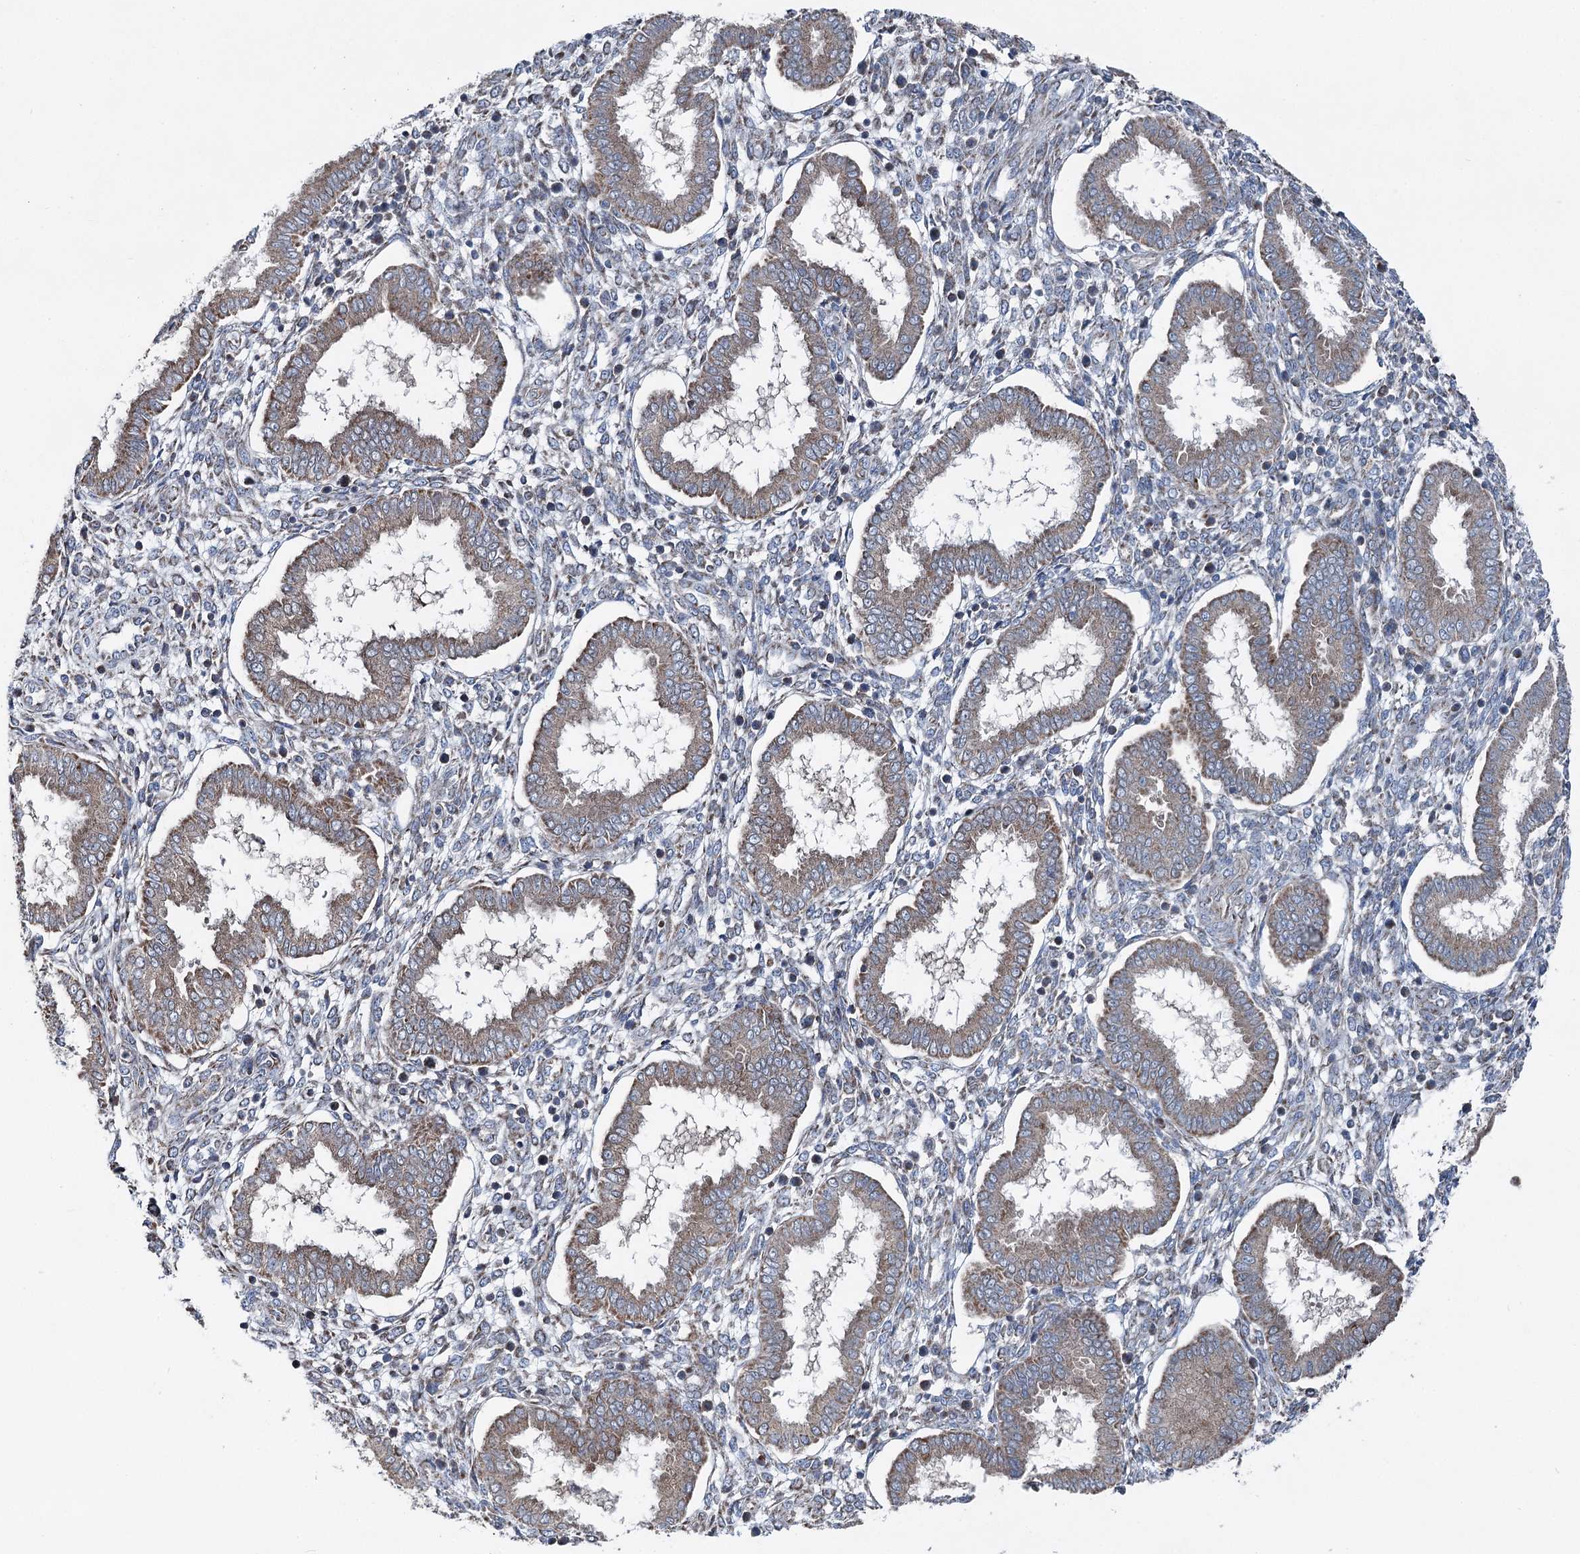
{"staining": {"intensity": "moderate", "quantity": ">75%", "location": "cytoplasmic/membranous"}, "tissue": "endometrium", "cell_type": "Cells in endometrial stroma", "image_type": "normal", "snomed": [{"axis": "morphology", "description": "Normal tissue, NOS"}, {"axis": "topography", "description": "Endometrium"}], "caption": "Brown immunohistochemical staining in normal human endometrium reveals moderate cytoplasmic/membranous expression in approximately >75% of cells in endometrial stroma. The protein is stained brown, and the nuclei are stained in blue (DAB IHC with brightfield microscopy, high magnification).", "gene": "UCN3", "patient": {"sex": "female", "age": 24}}